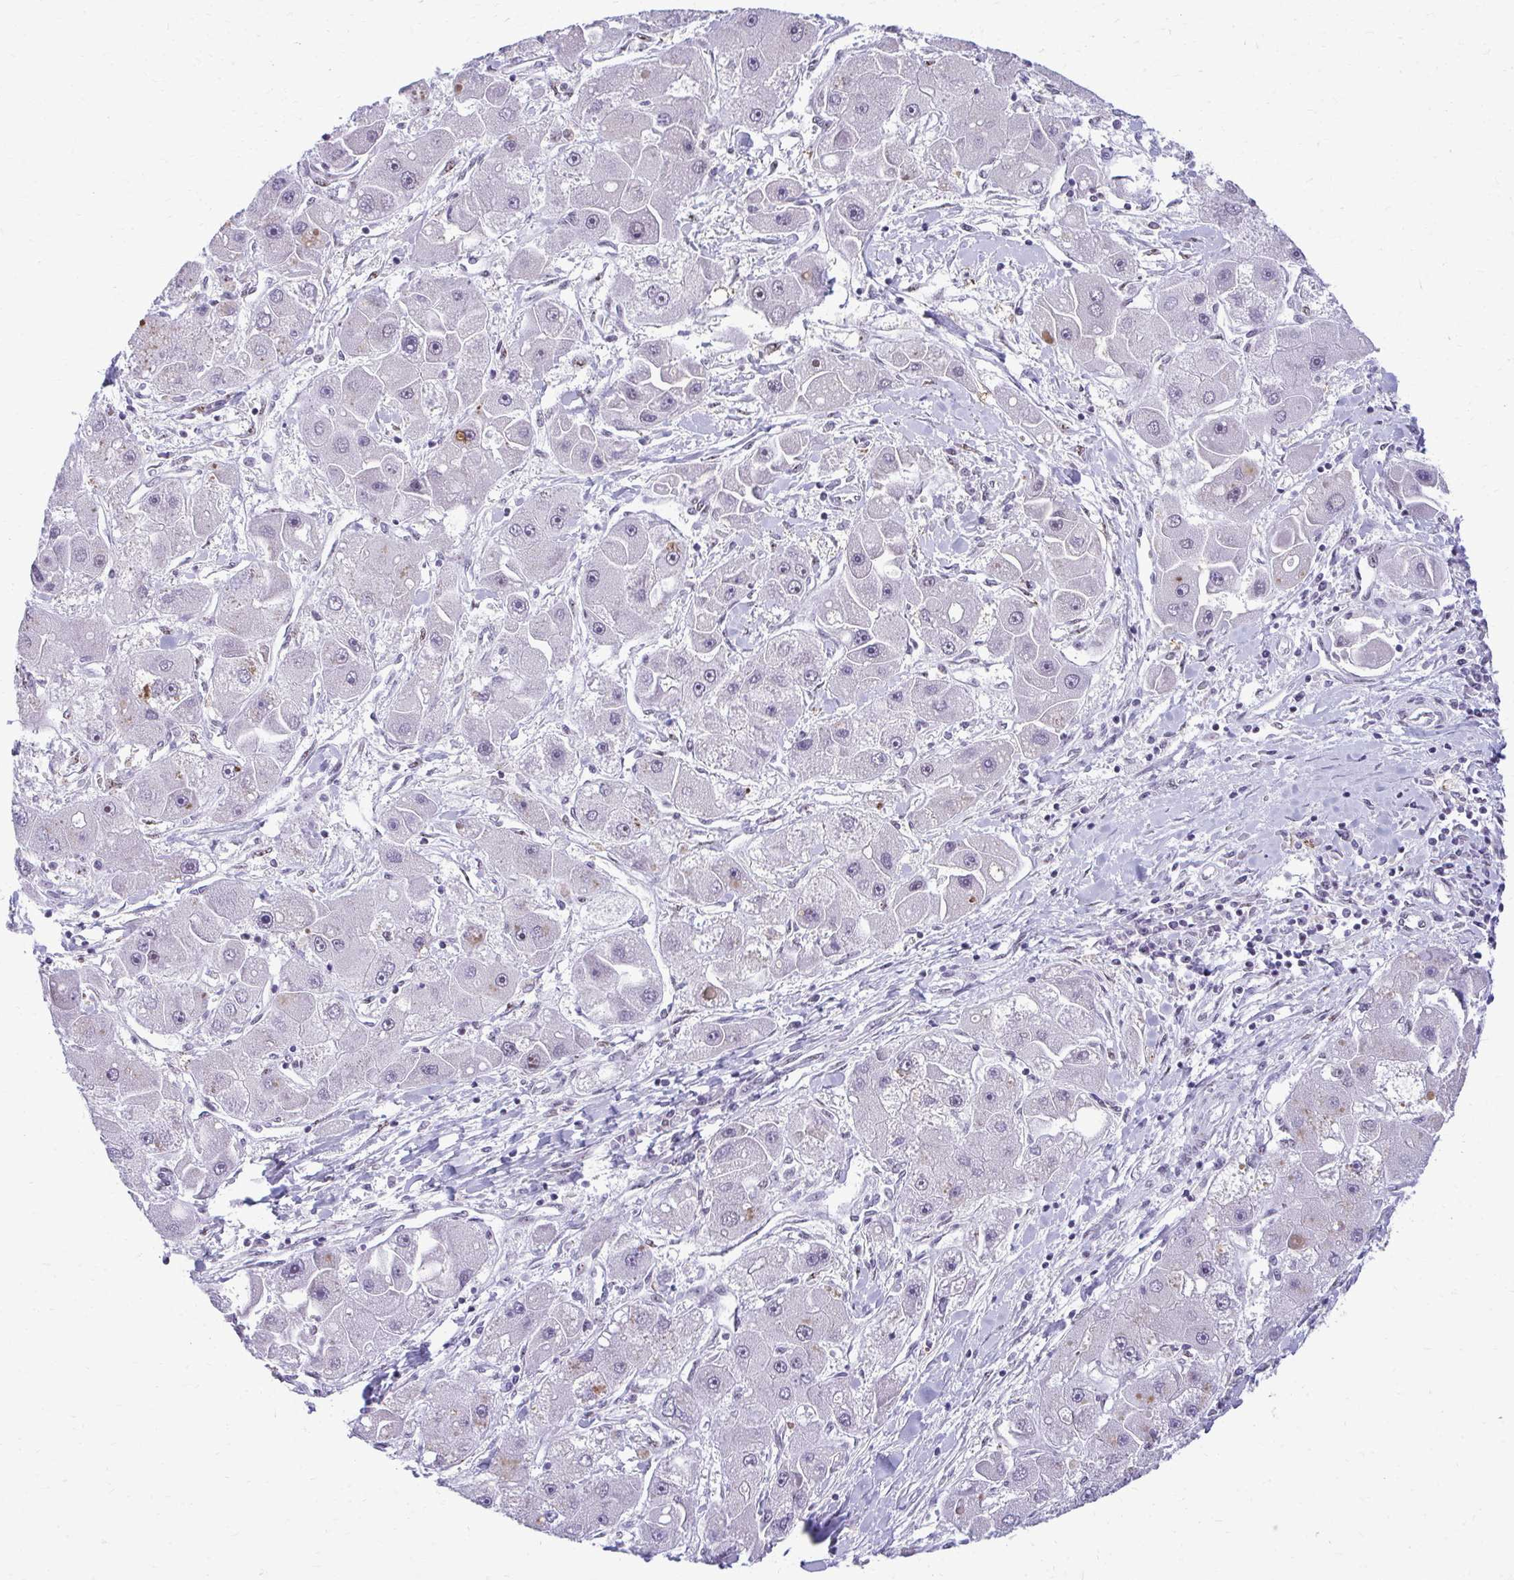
{"staining": {"intensity": "weak", "quantity": "<25%", "location": "nuclear"}, "tissue": "liver cancer", "cell_type": "Tumor cells", "image_type": "cancer", "snomed": [{"axis": "morphology", "description": "Carcinoma, Hepatocellular, NOS"}, {"axis": "topography", "description": "Liver"}], "caption": "Immunohistochemistry (IHC) photomicrograph of neoplastic tissue: liver hepatocellular carcinoma stained with DAB (3,3'-diaminobenzidine) shows no significant protein positivity in tumor cells.", "gene": "PELP1", "patient": {"sex": "male", "age": 24}}